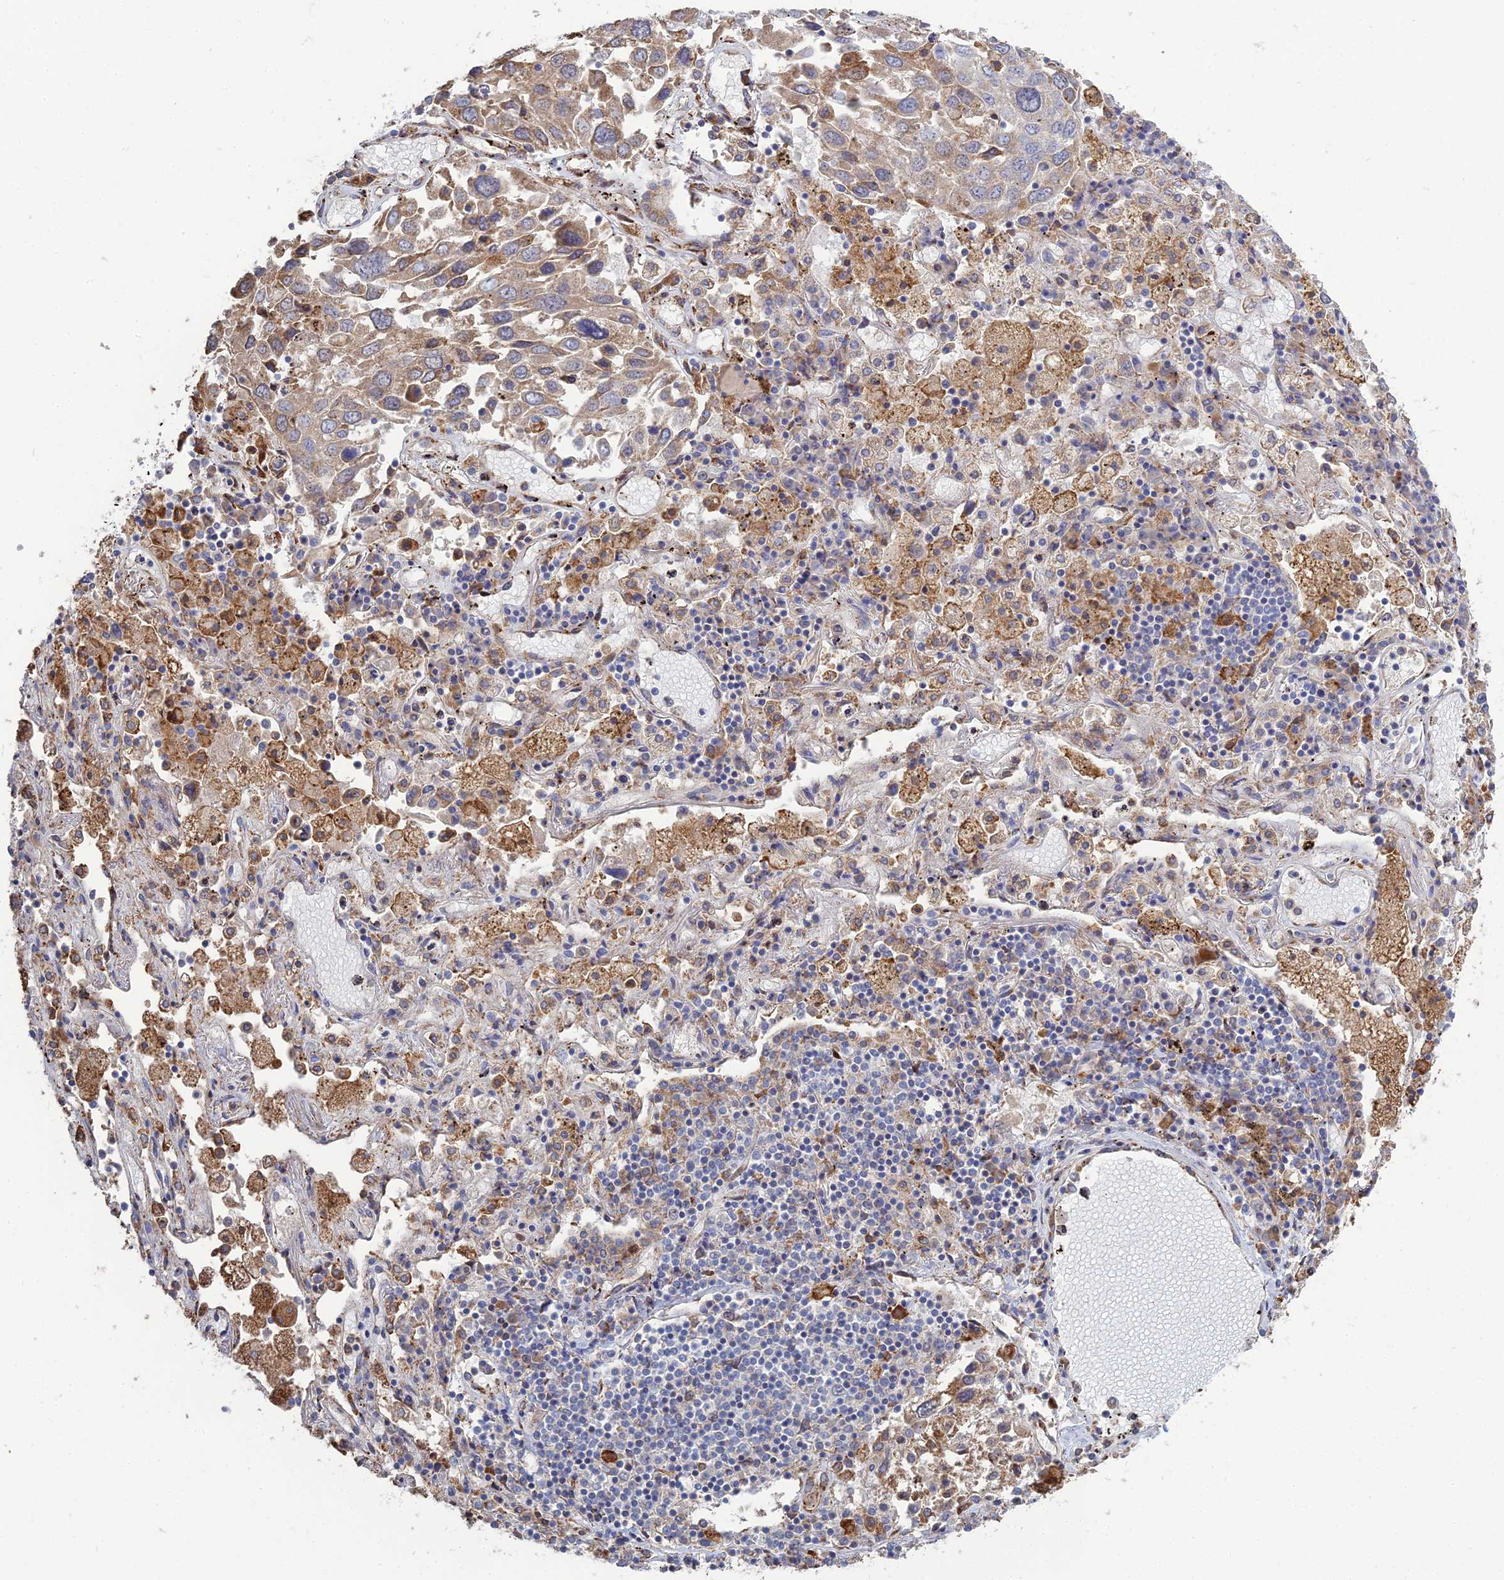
{"staining": {"intensity": "moderate", "quantity": "<25%", "location": "cytoplasmic/membranous"}, "tissue": "lung cancer", "cell_type": "Tumor cells", "image_type": "cancer", "snomed": [{"axis": "morphology", "description": "Squamous cell carcinoma, NOS"}, {"axis": "topography", "description": "Lung"}], "caption": "This micrograph displays IHC staining of human lung squamous cell carcinoma, with low moderate cytoplasmic/membranous positivity in about <25% of tumor cells.", "gene": "TRAPPC6A", "patient": {"sex": "male", "age": 65}}